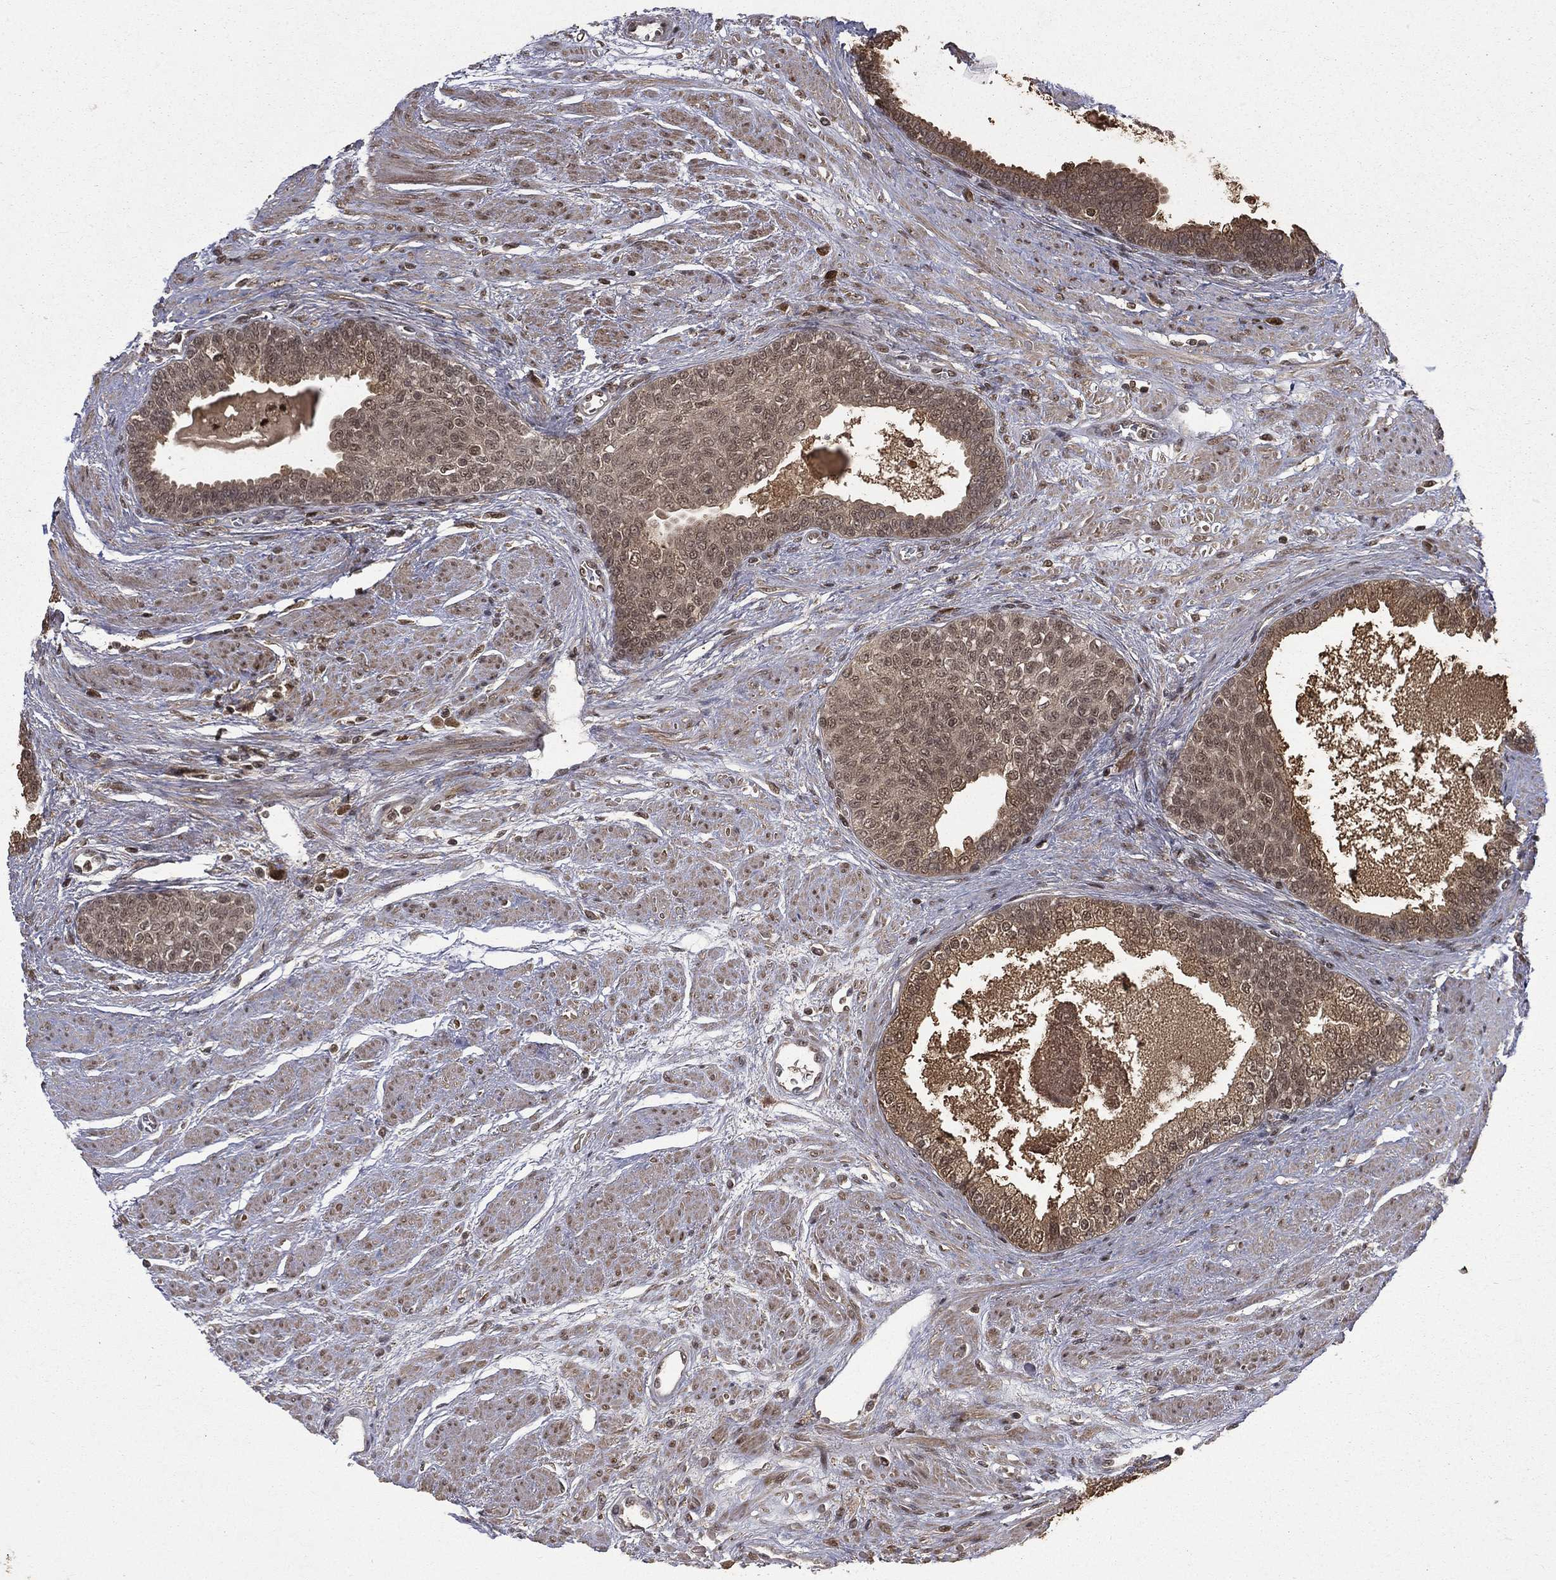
{"staining": {"intensity": "moderate", "quantity": "25%-75%", "location": "cytoplasmic/membranous"}, "tissue": "prostate cancer", "cell_type": "Tumor cells", "image_type": "cancer", "snomed": [{"axis": "morphology", "description": "Adenocarcinoma, NOS"}, {"axis": "topography", "description": "Prostate and seminal vesicle, NOS"}, {"axis": "topography", "description": "Prostate"}], "caption": "Immunohistochemical staining of human prostate cancer (adenocarcinoma) reveals medium levels of moderate cytoplasmic/membranous staining in approximately 25%-75% of tumor cells.", "gene": "JMJD6", "patient": {"sex": "male", "age": 62}}